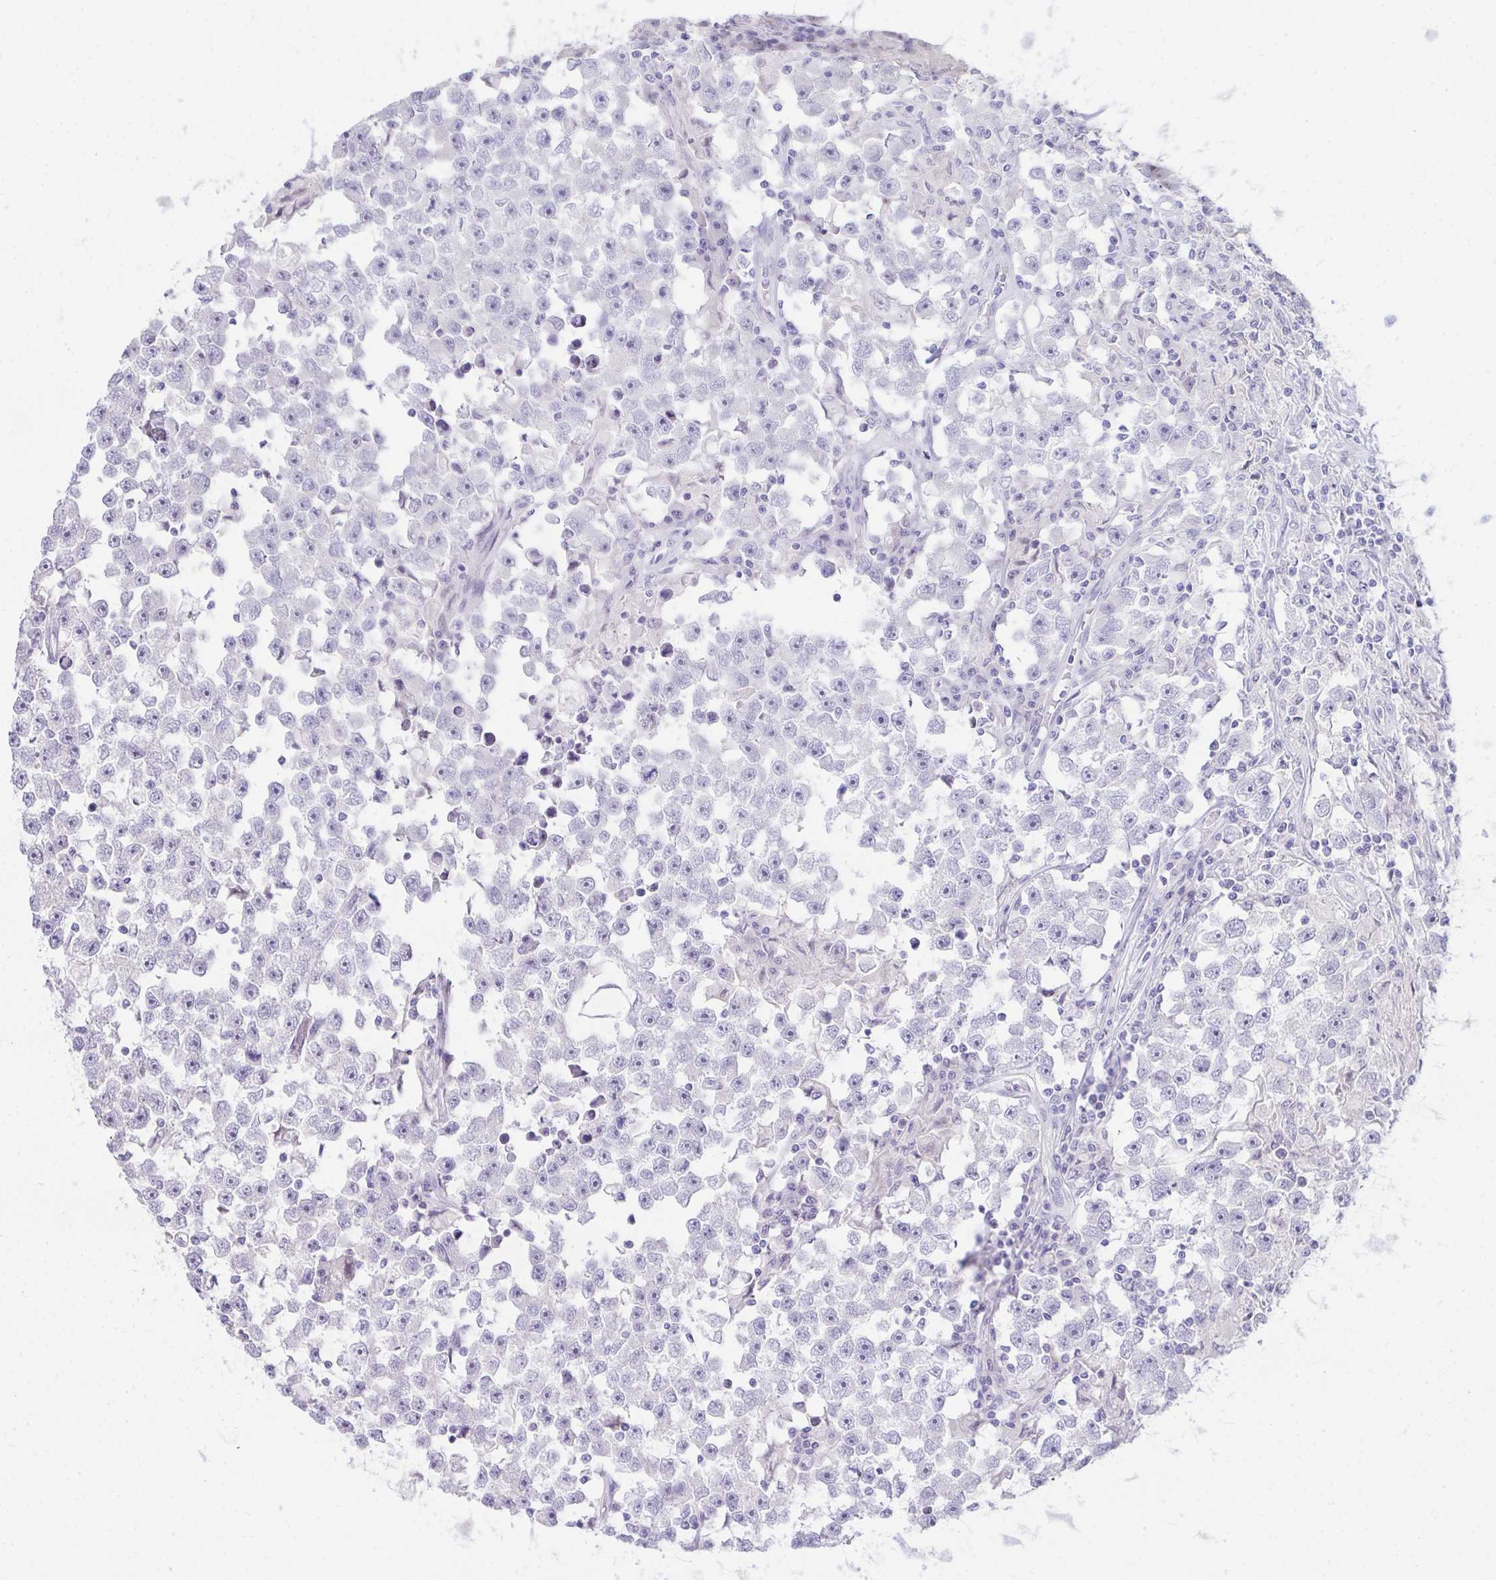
{"staining": {"intensity": "negative", "quantity": "none", "location": "none"}, "tissue": "testis cancer", "cell_type": "Tumor cells", "image_type": "cancer", "snomed": [{"axis": "morphology", "description": "Seminoma, NOS"}, {"axis": "topography", "description": "Testis"}], "caption": "Tumor cells are negative for brown protein staining in testis cancer (seminoma).", "gene": "EID3", "patient": {"sex": "male", "age": 33}}